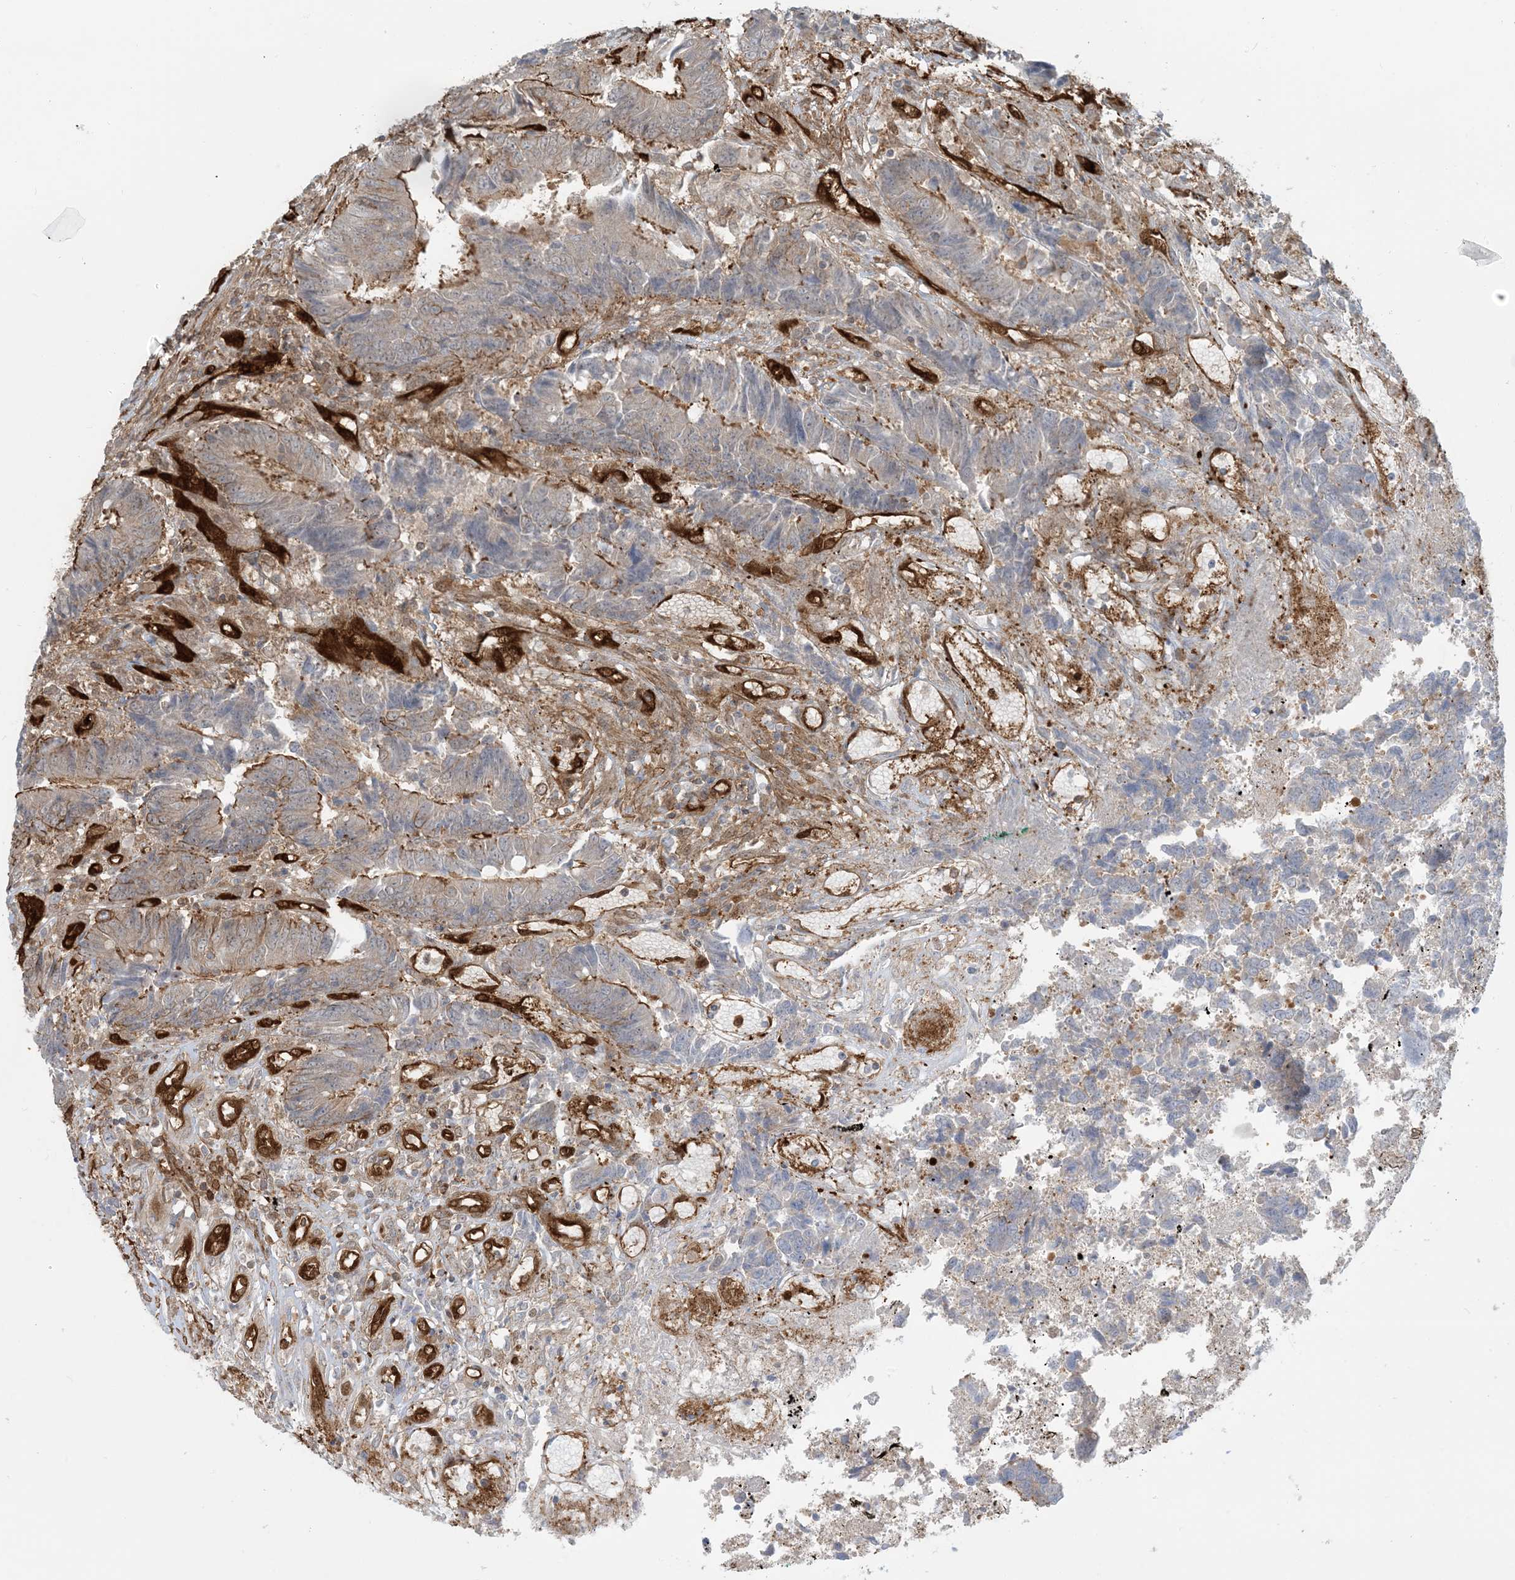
{"staining": {"intensity": "moderate", "quantity": "25%-75%", "location": "cytoplasmic/membranous"}, "tissue": "colorectal cancer", "cell_type": "Tumor cells", "image_type": "cancer", "snomed": [{"axis": "morphology", "description": "Adenocarcinoma, NOS"}, {"axis": "topography", "description": "Rectum"}], "caption": "Protein expression by IHC reveals moderate cytoplasmic/membranous positivity in approximately 25%-75% of tumor cells in adenocarcinoma (colorectal).", "gene": "PPM1F", "patient": {"sex": "male", "age": 84}}